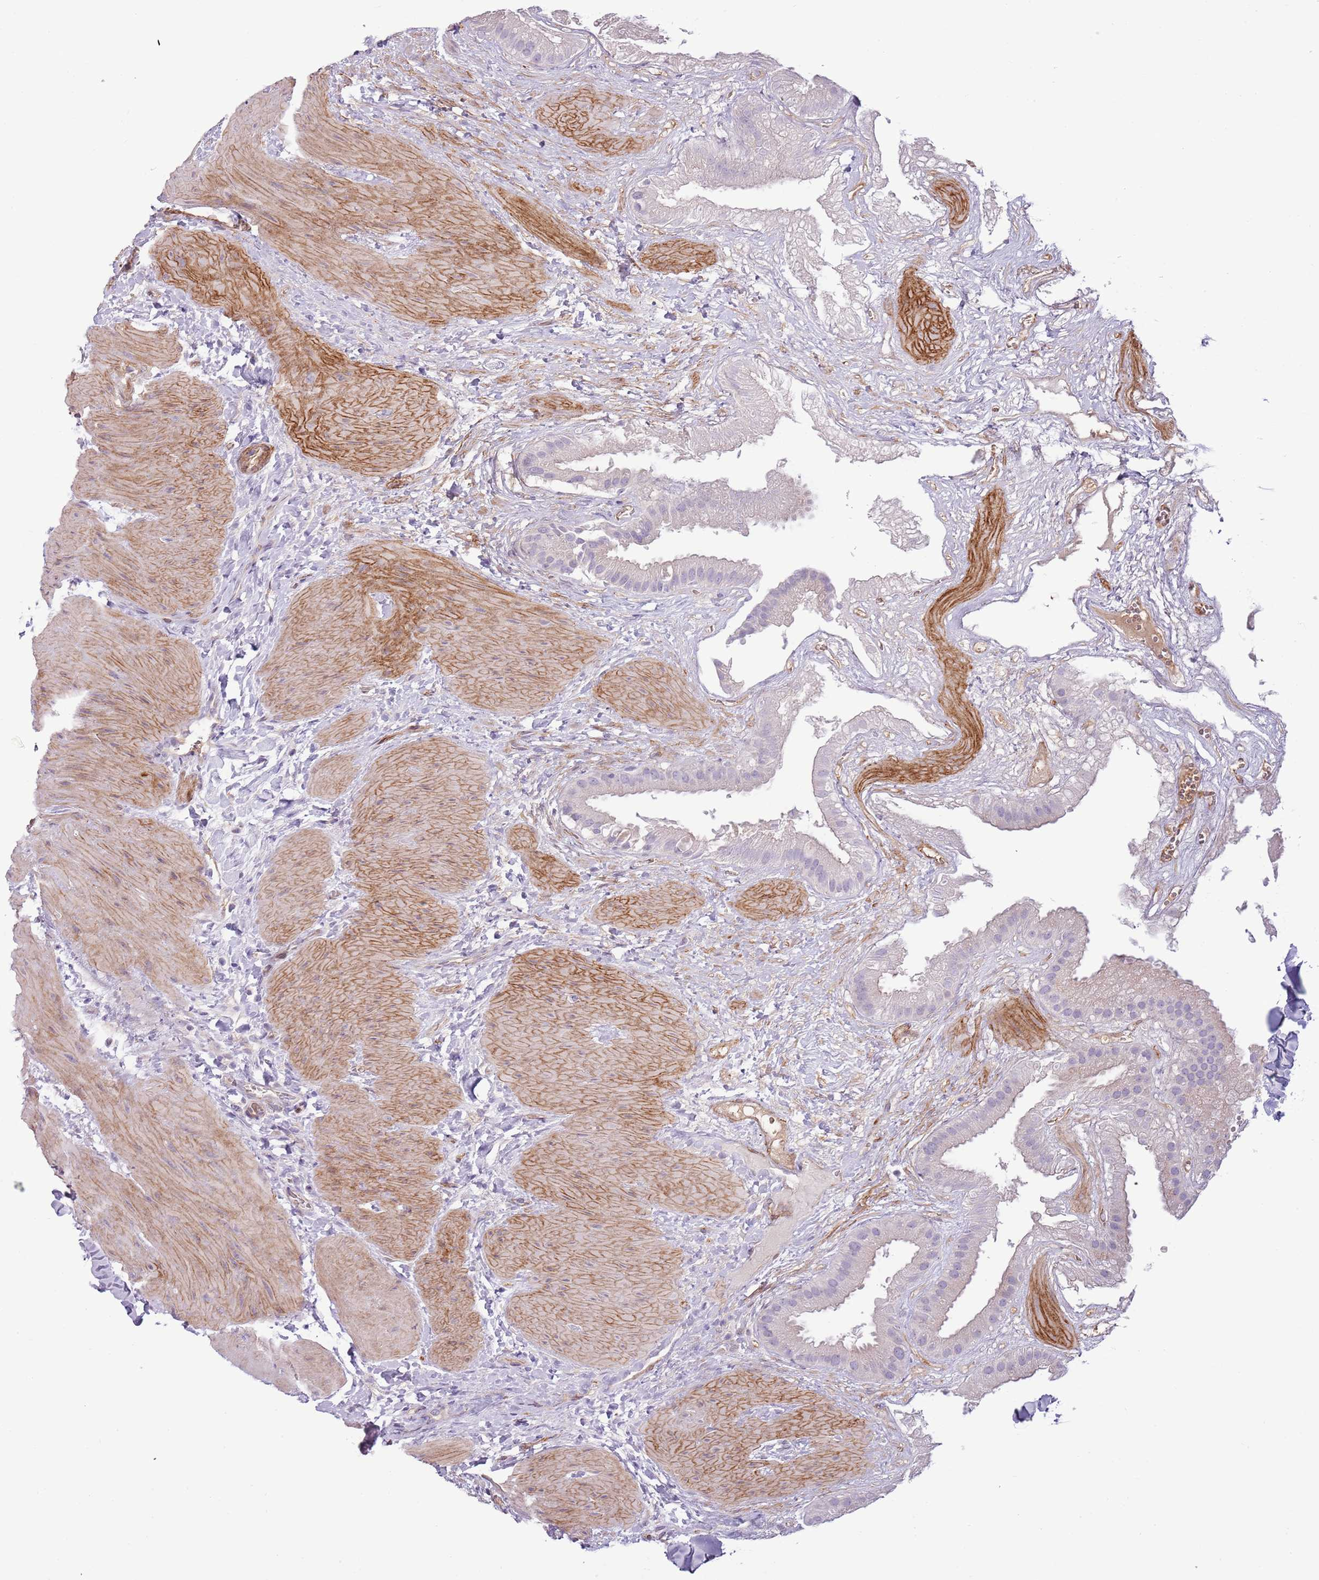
{"staining": {"intensity": "weak", "quantity": "25%-75%", "location": "cytoplasmic/membranous"}, "tissue": "gallbladder", "cell_type": "Glandular cells", "image_type": "normal", "snomed": [{"axis": "morphology", "description": "Normal tissue, NOS"}, {"axis": "topography", "description": "Gallbladder"}], "caption": "Immunohistochemical staining of benign human gallbladder exhibits low levels of weak cytoplasmic/membranous positivity in approximately 25%-75% of glandular cells.", "gene": "MRO", "patient": {"sex": "male", "age": 55}}